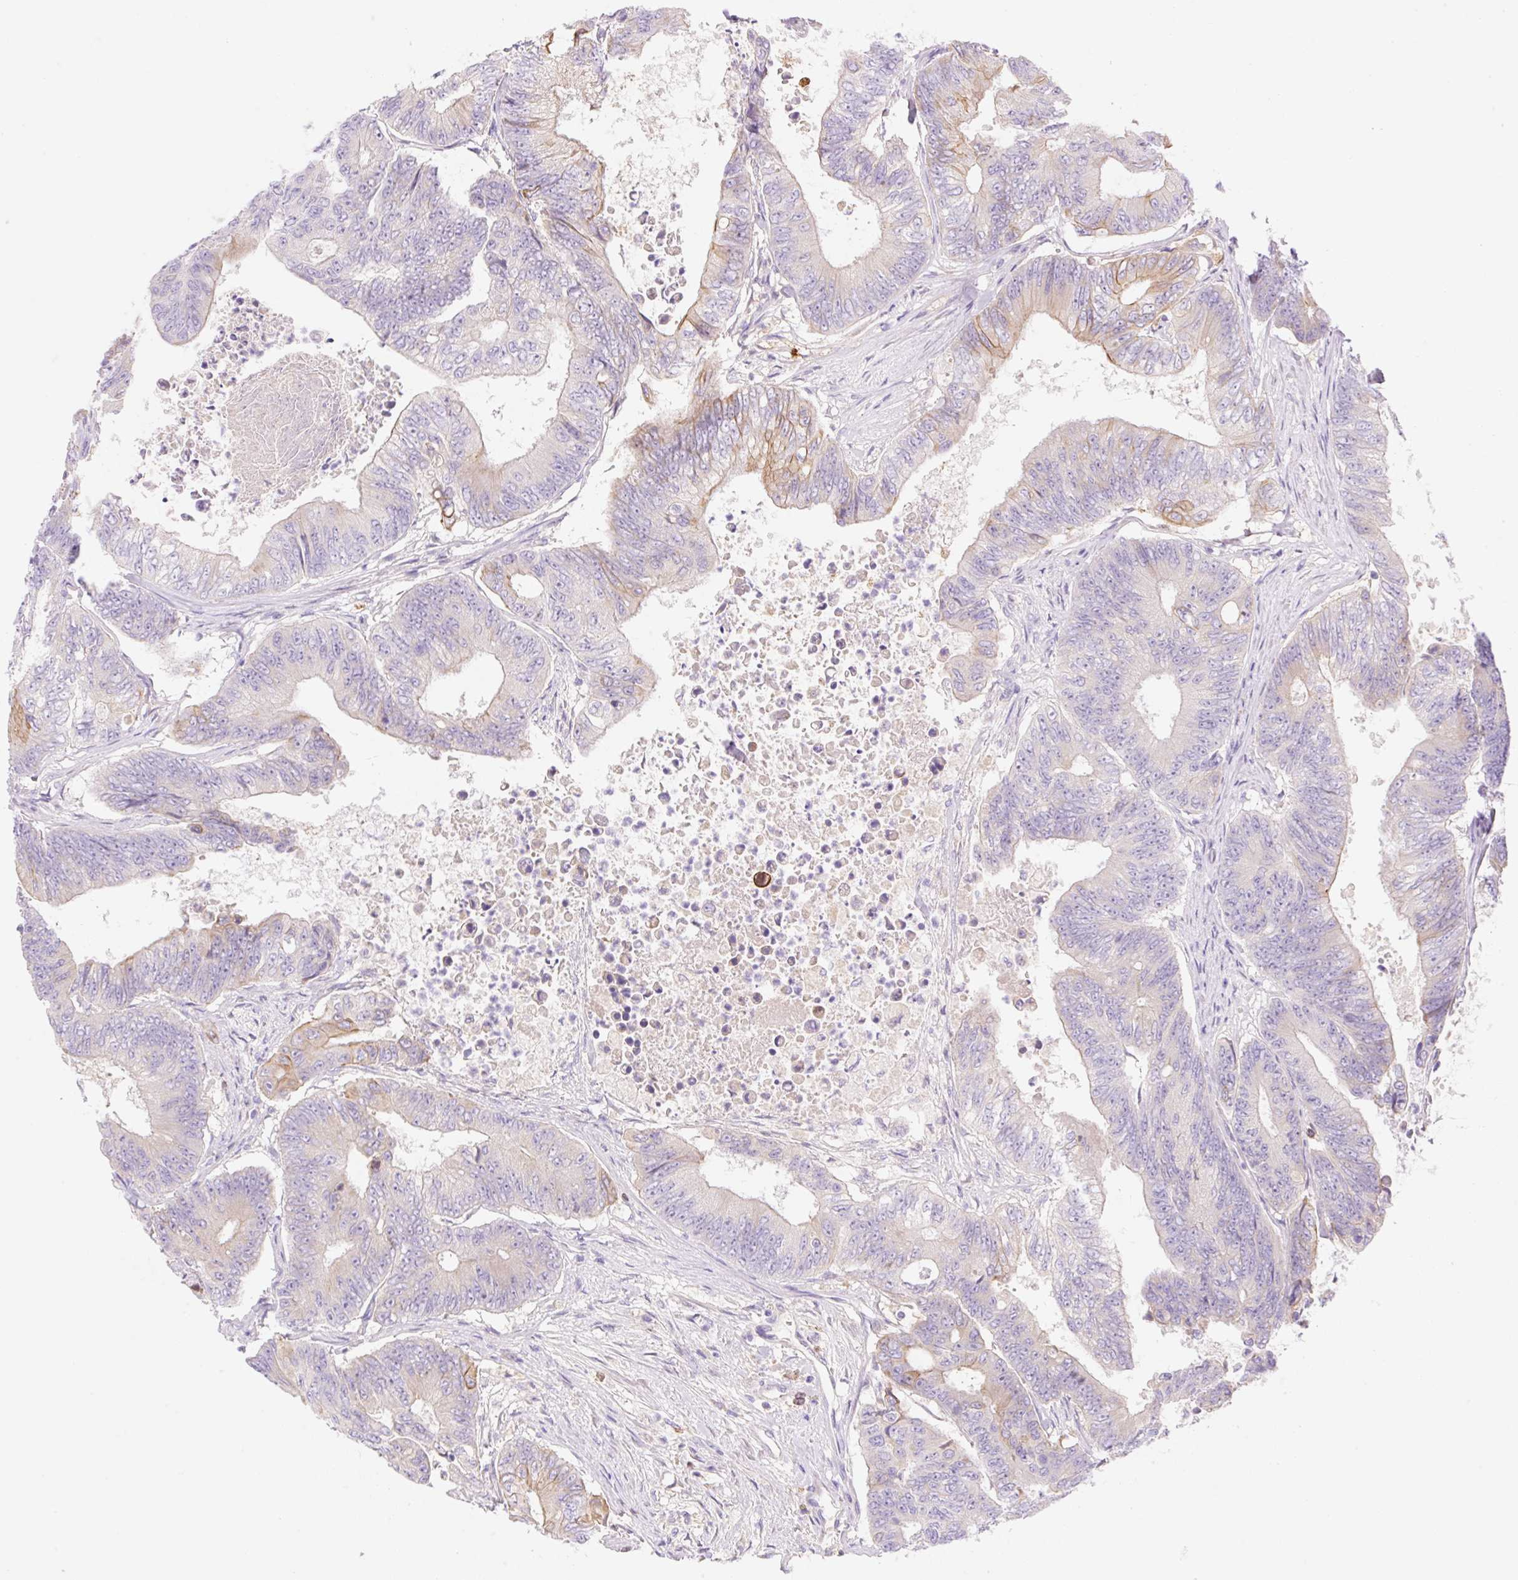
{"staining": {"intensity": "moderate", "quantity": "<25%", "location": "cytoplasmic/membranous"}, "tissue": "colorectal cancer", "cell_type": "Tumor cells", "image_type": "cancer", "snomed": [{"axis": "morphology", "description": "Adenocarcinoma, NOS"}, {"axis": "topography", "description": "Colon"}], "caption": "Brown immunohistochemical staining in adenocarcinoma (colorectal) shows moderate cytoplasmic/membranous staining in about <25% of tumor cells.", "gene": "DENND5A", "patient": {"sex": "female", "age": 48}}